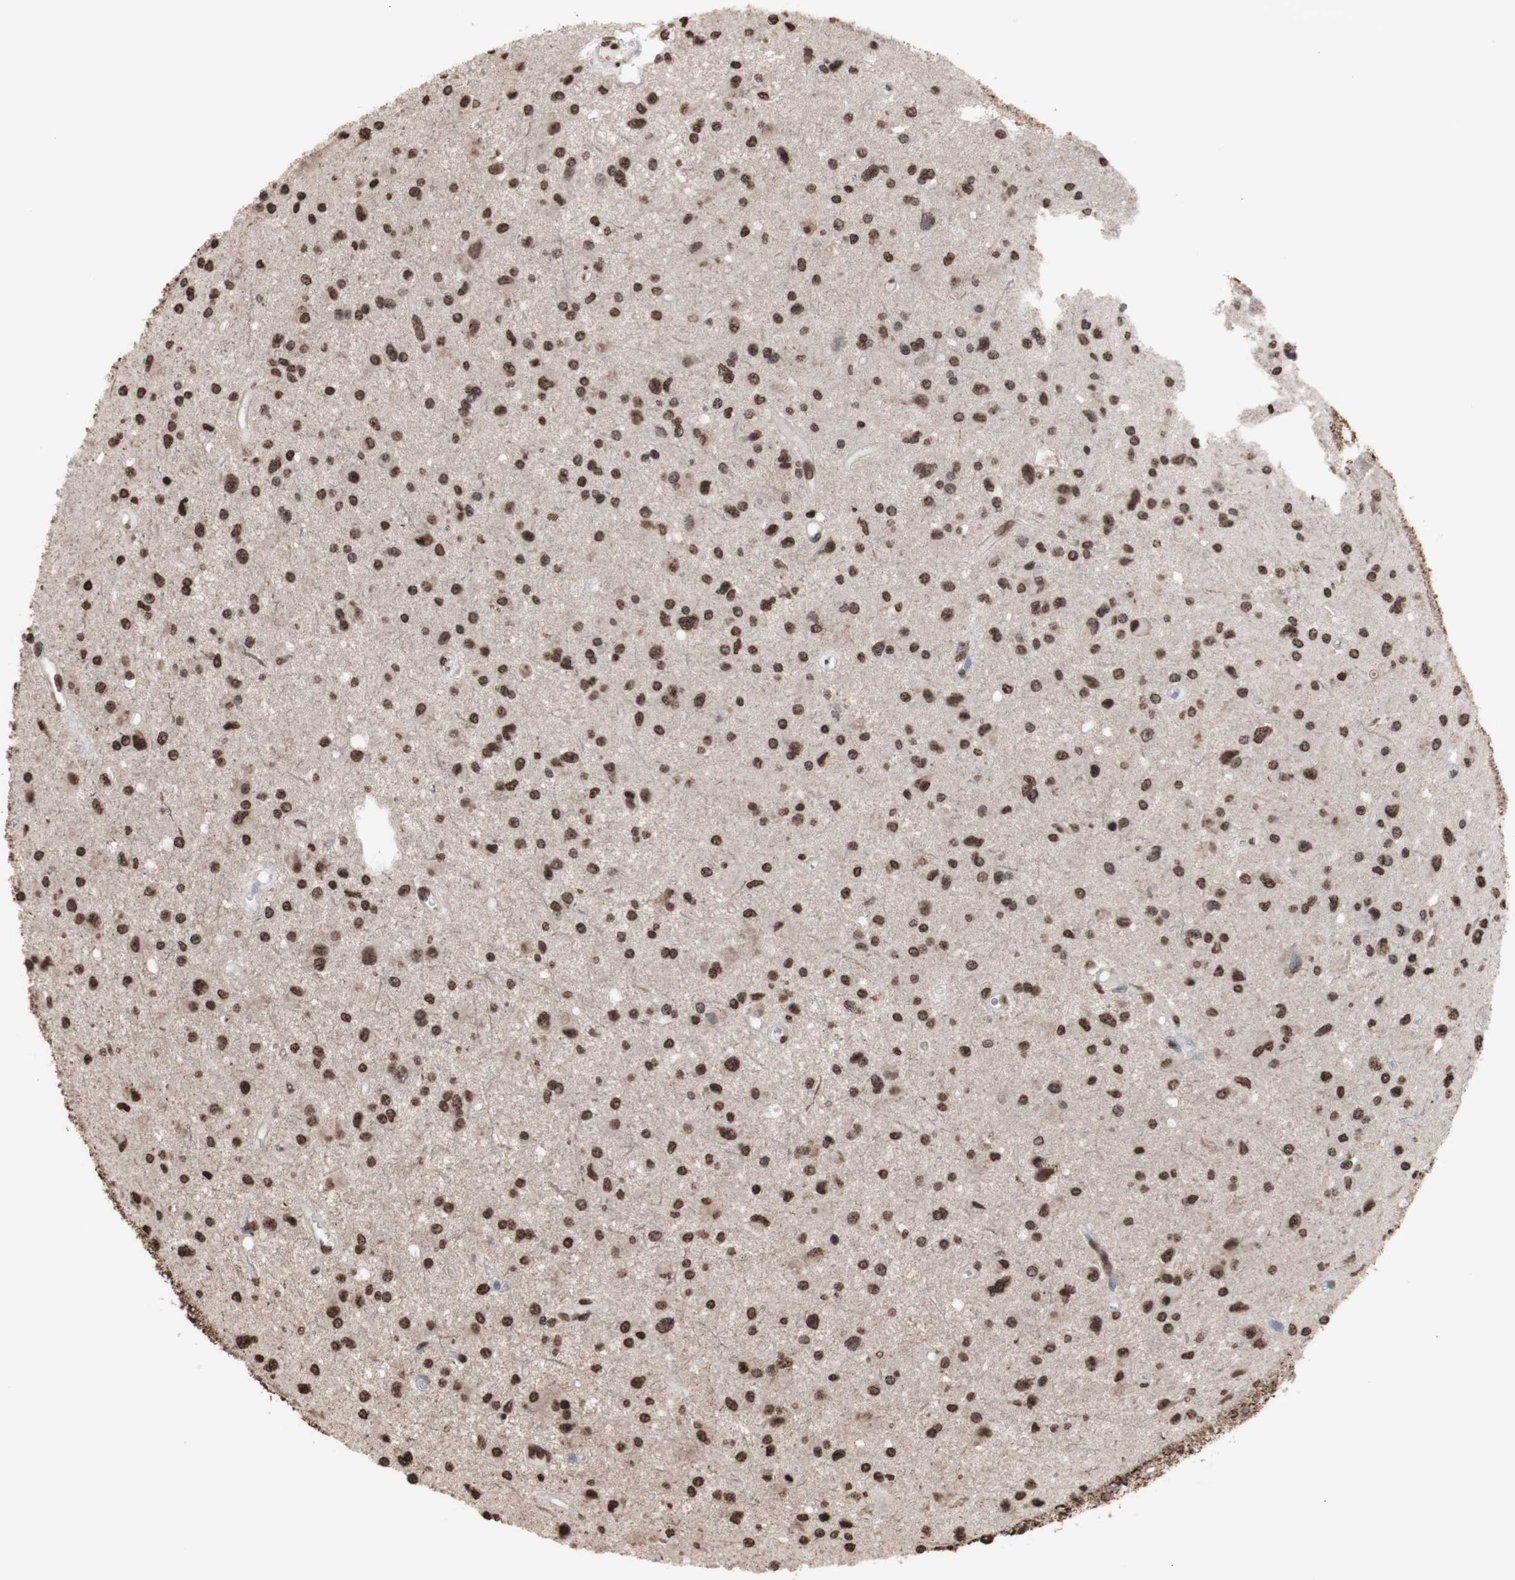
{"staining": {"intensity": "moderate", "quantity": ">75%", "location": "nuclear"}, "tissue": "glioma", "cell_type": "Tumor cells", "image_type": "cancer", "snomed": [{"axis": "morphology", "description": "Glioma, malignant, Low grade"}, {"axis": "topography", "description": "Brain"}], "caption": "Immunohistochemistry staining of glioma, which exhibits medium levels of moderate nuclear positivity in about >75% of tumor cells indicating moderate nuclear protein positivity. The staining was performed using DAB (brown) for protein detection and nuclei were counterstained in hematoxylin (blue).", "gene": "SNAI2", "patient": {"sex": "male", "age": 58}}